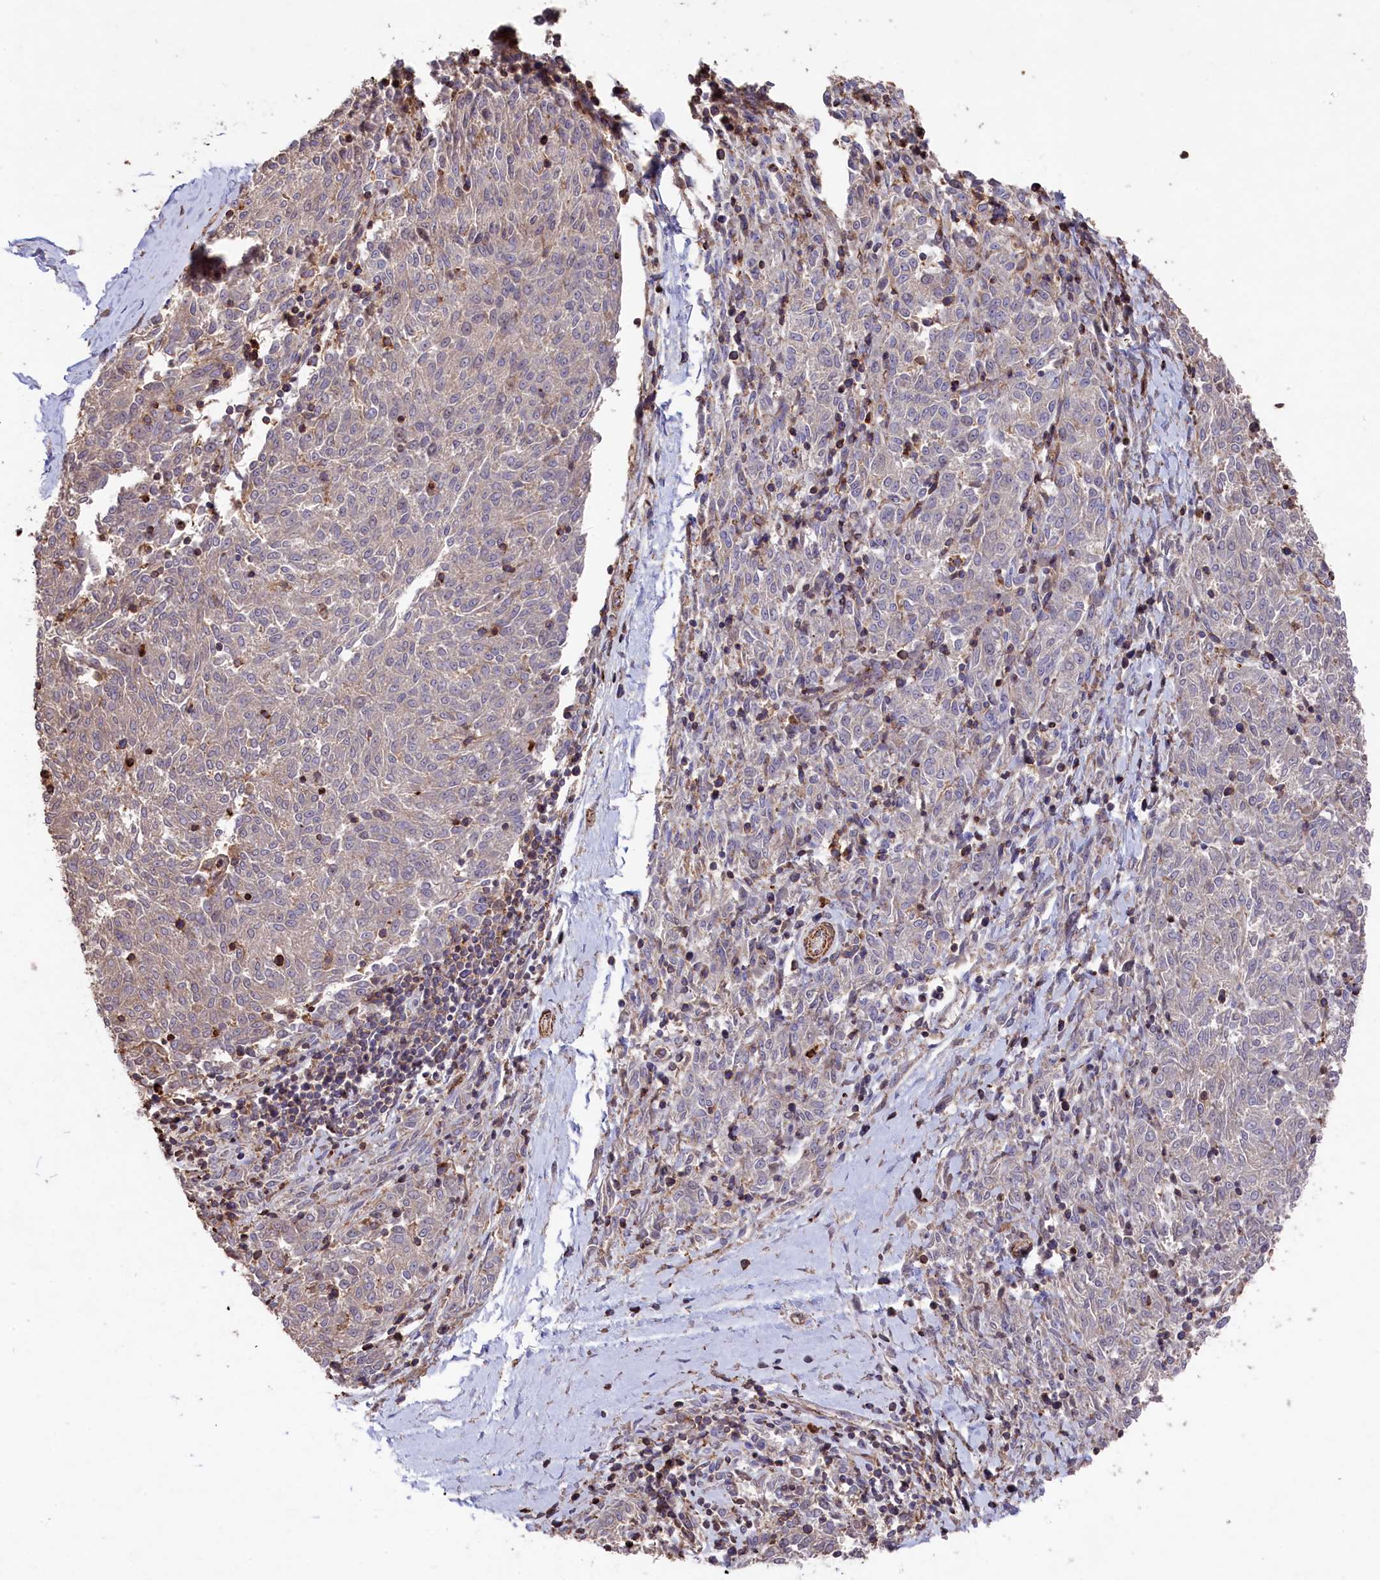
{"staining": {"intensity": "weak", "quantity": "25%-75%", "location": "cytoplasmic/membranous"}, "tissue": "melanoma", "cell_type": "Tumor cells", "image_type": "cancer", "snomed": [{"axis": "morphology", "description": "Malignant melanoma, NOS"}, {"axis": "topography", "description": "Skin"}], "caption": "Human melanoma stained with a protein marker displays weak staining in tumor cells.", "gene": "RAPSN", "patient": {"sex": "female", "age": 72}}